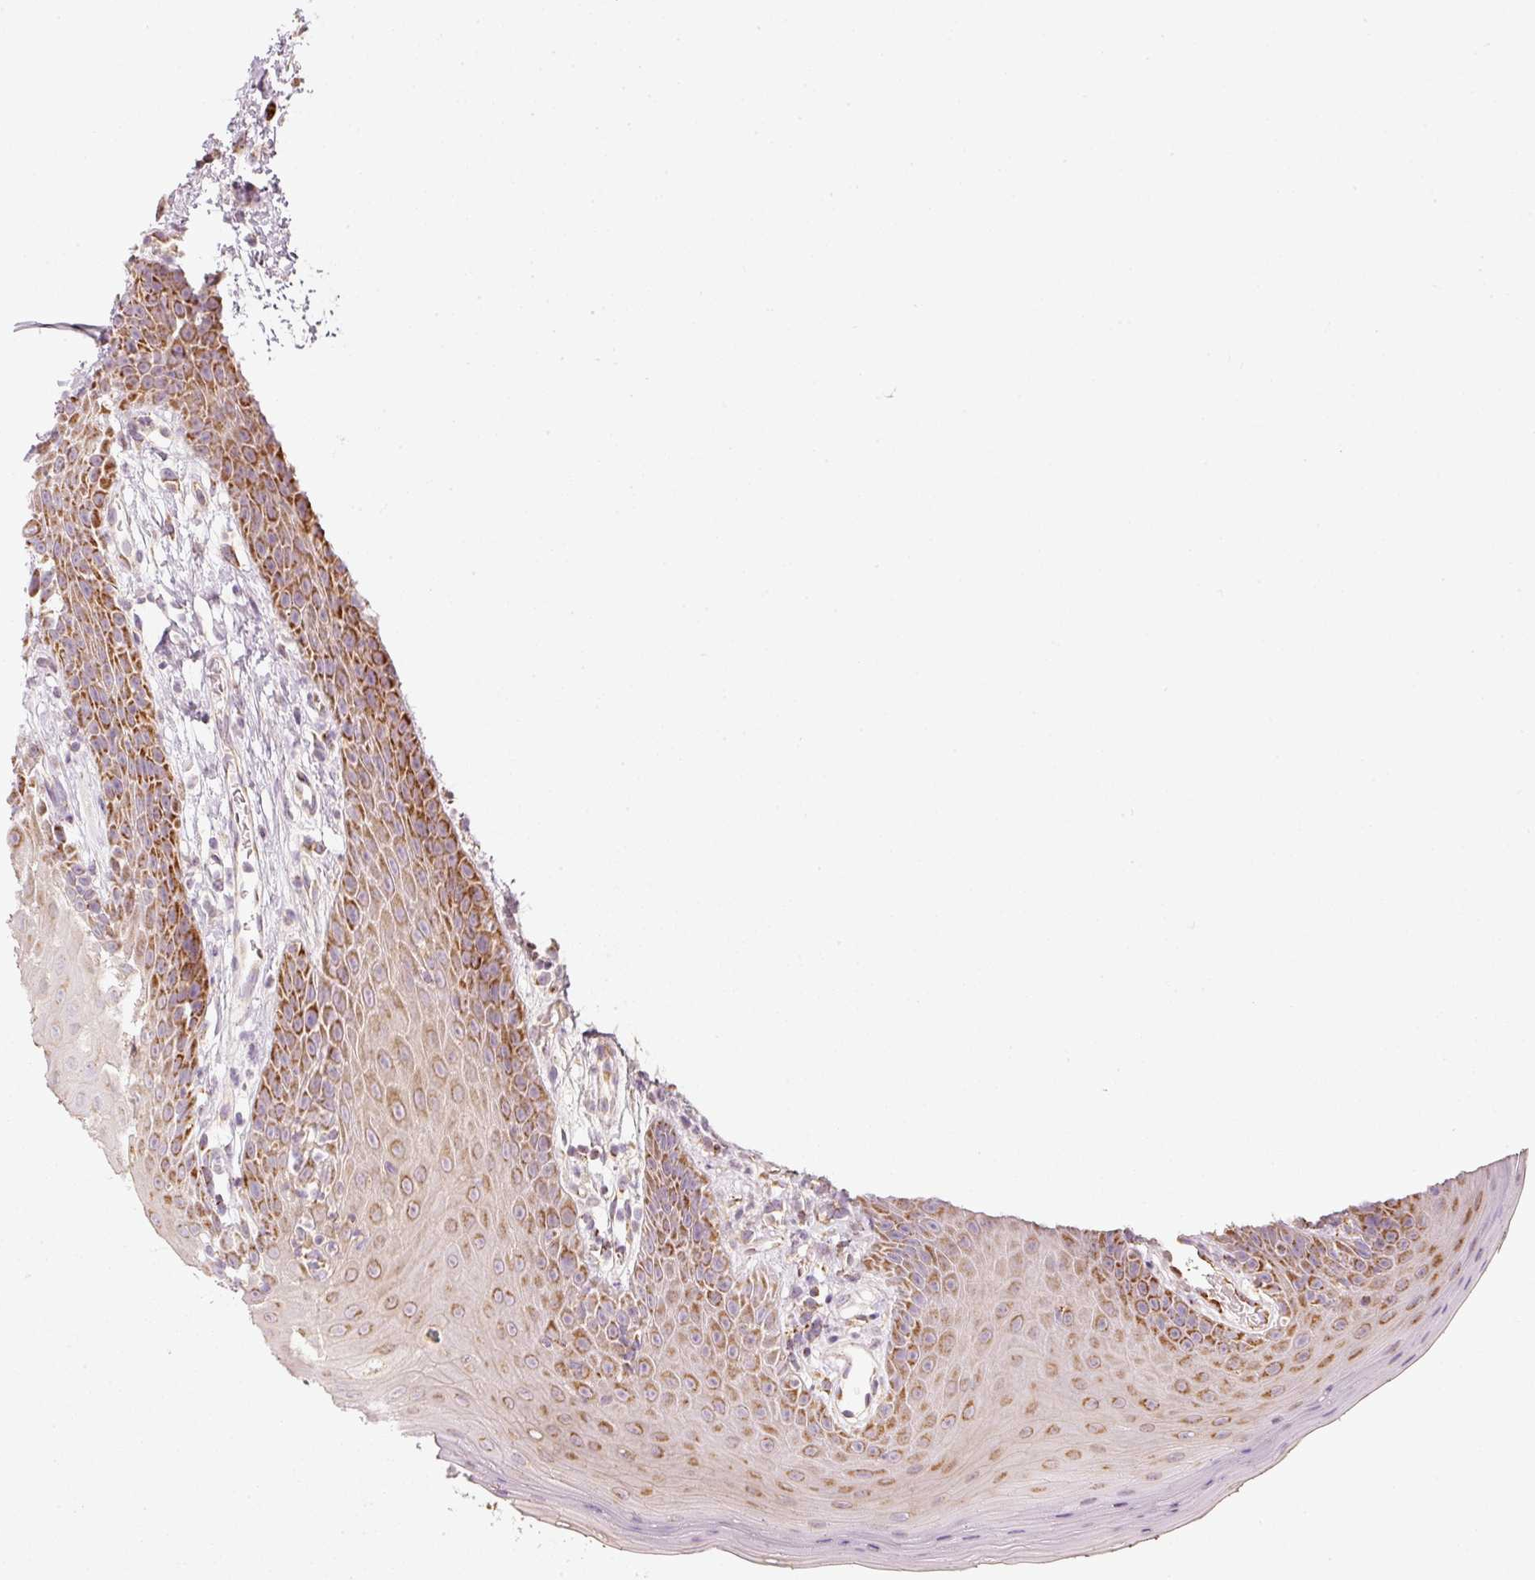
{"staining": {"intensity": "moderate", "quantity": "25%-75%", "location": "cytoplasmic/membranous"}, "tissue": "oral mucosa", "cell_type": "Squamous epithelial cells", "image_type": "normal", "snomed": [{"axis": "morphology", "description": "Normal tissue, NOS"}, {"axis": "topography", "description": "Oral tissue"}, {"axis": "topography", "description": "Tounge, NOS"}], "caption": "A photomicrograph of oral mucosa stained for a protein demonstrates moderate cytoplasmic/membranous brown staining in squamous epithelial cells.", "gene": "C17orf98", "patient": {"sex": "female", "age": 59}}